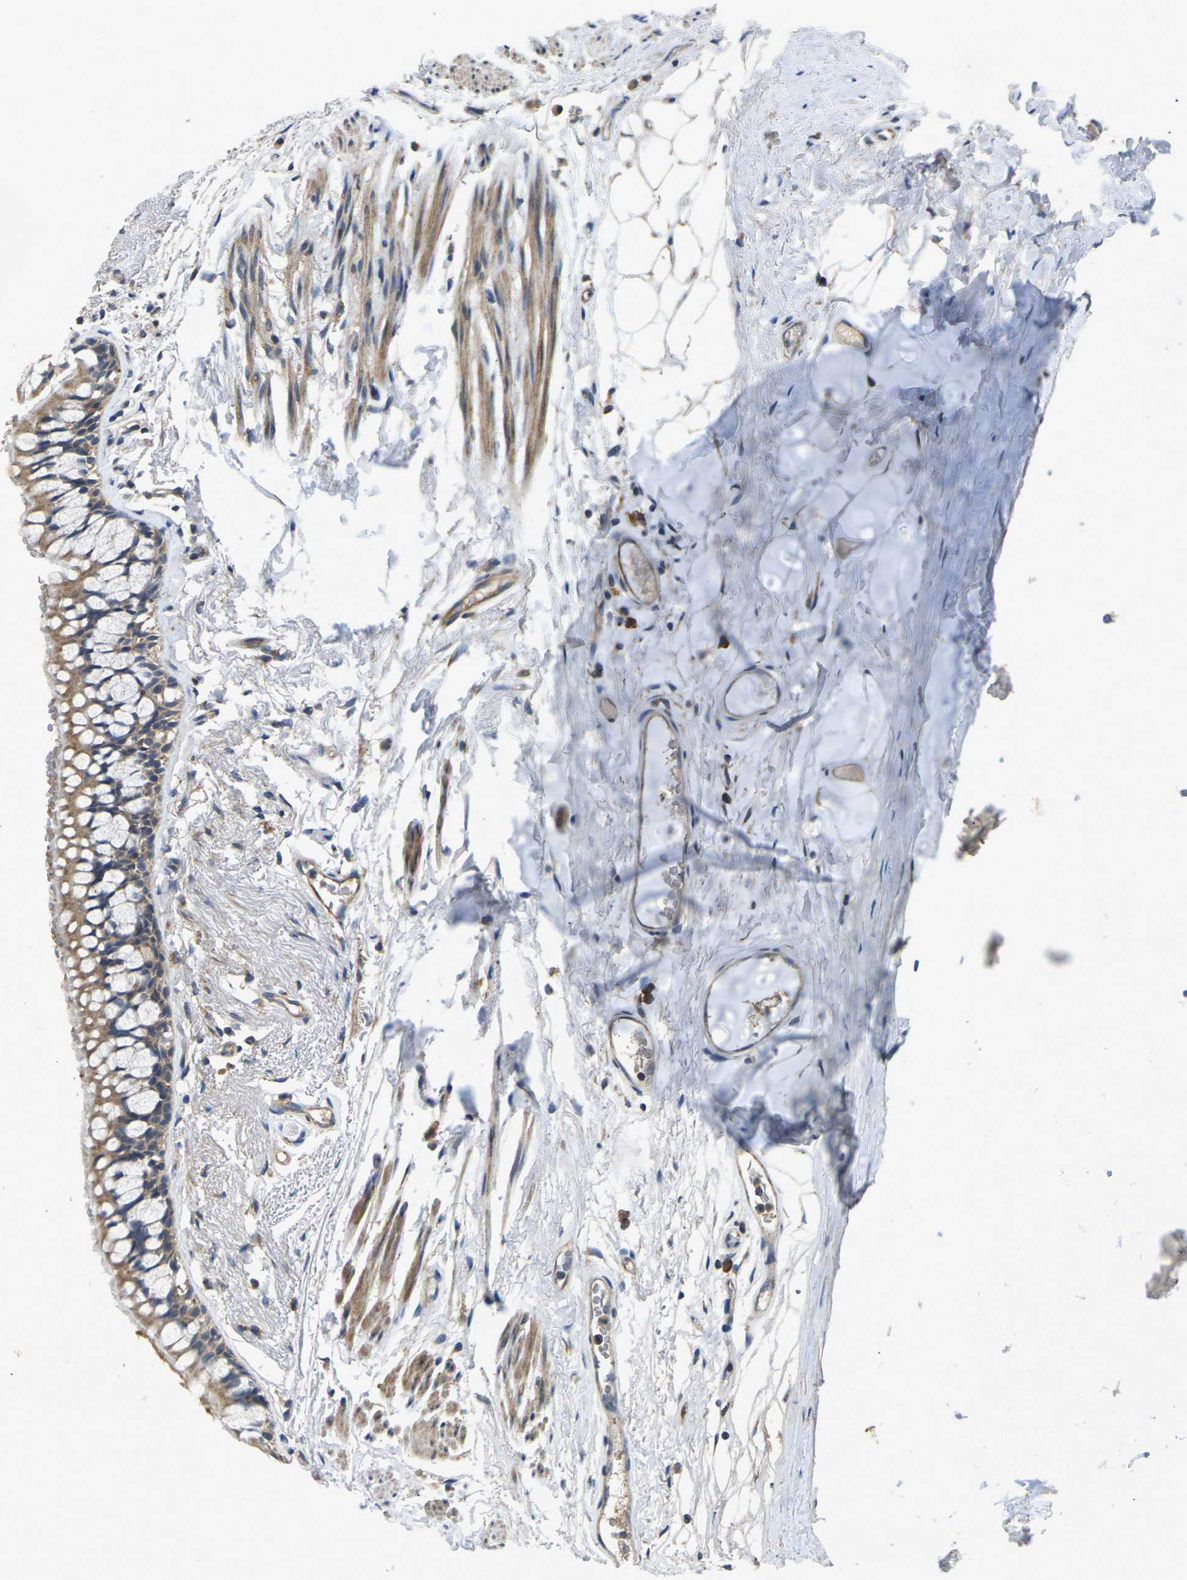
{"staining": {"intensity": "moderate", "quantity": "25%-75%", "location": "cytoplasmic/membranous"}, "tissue": "adipose tissue", "cell_type": "Adipocytes", "image_type": "normal", "snomed": [{"axis": "morphology", "description": "Normal tissue, NOS"}, {"axis": "topography", "description": "Cartilage tissue"}, {"axis": "topography", "description": "Bronchus"}], "caption": "A photomicrograph of adipose tissue stained for a protein shows moderate cytoplasmic/membranous brown staining in adipocytes.", "gene": "KIF1B", "patient": {"sex": "female", "age": 73}}